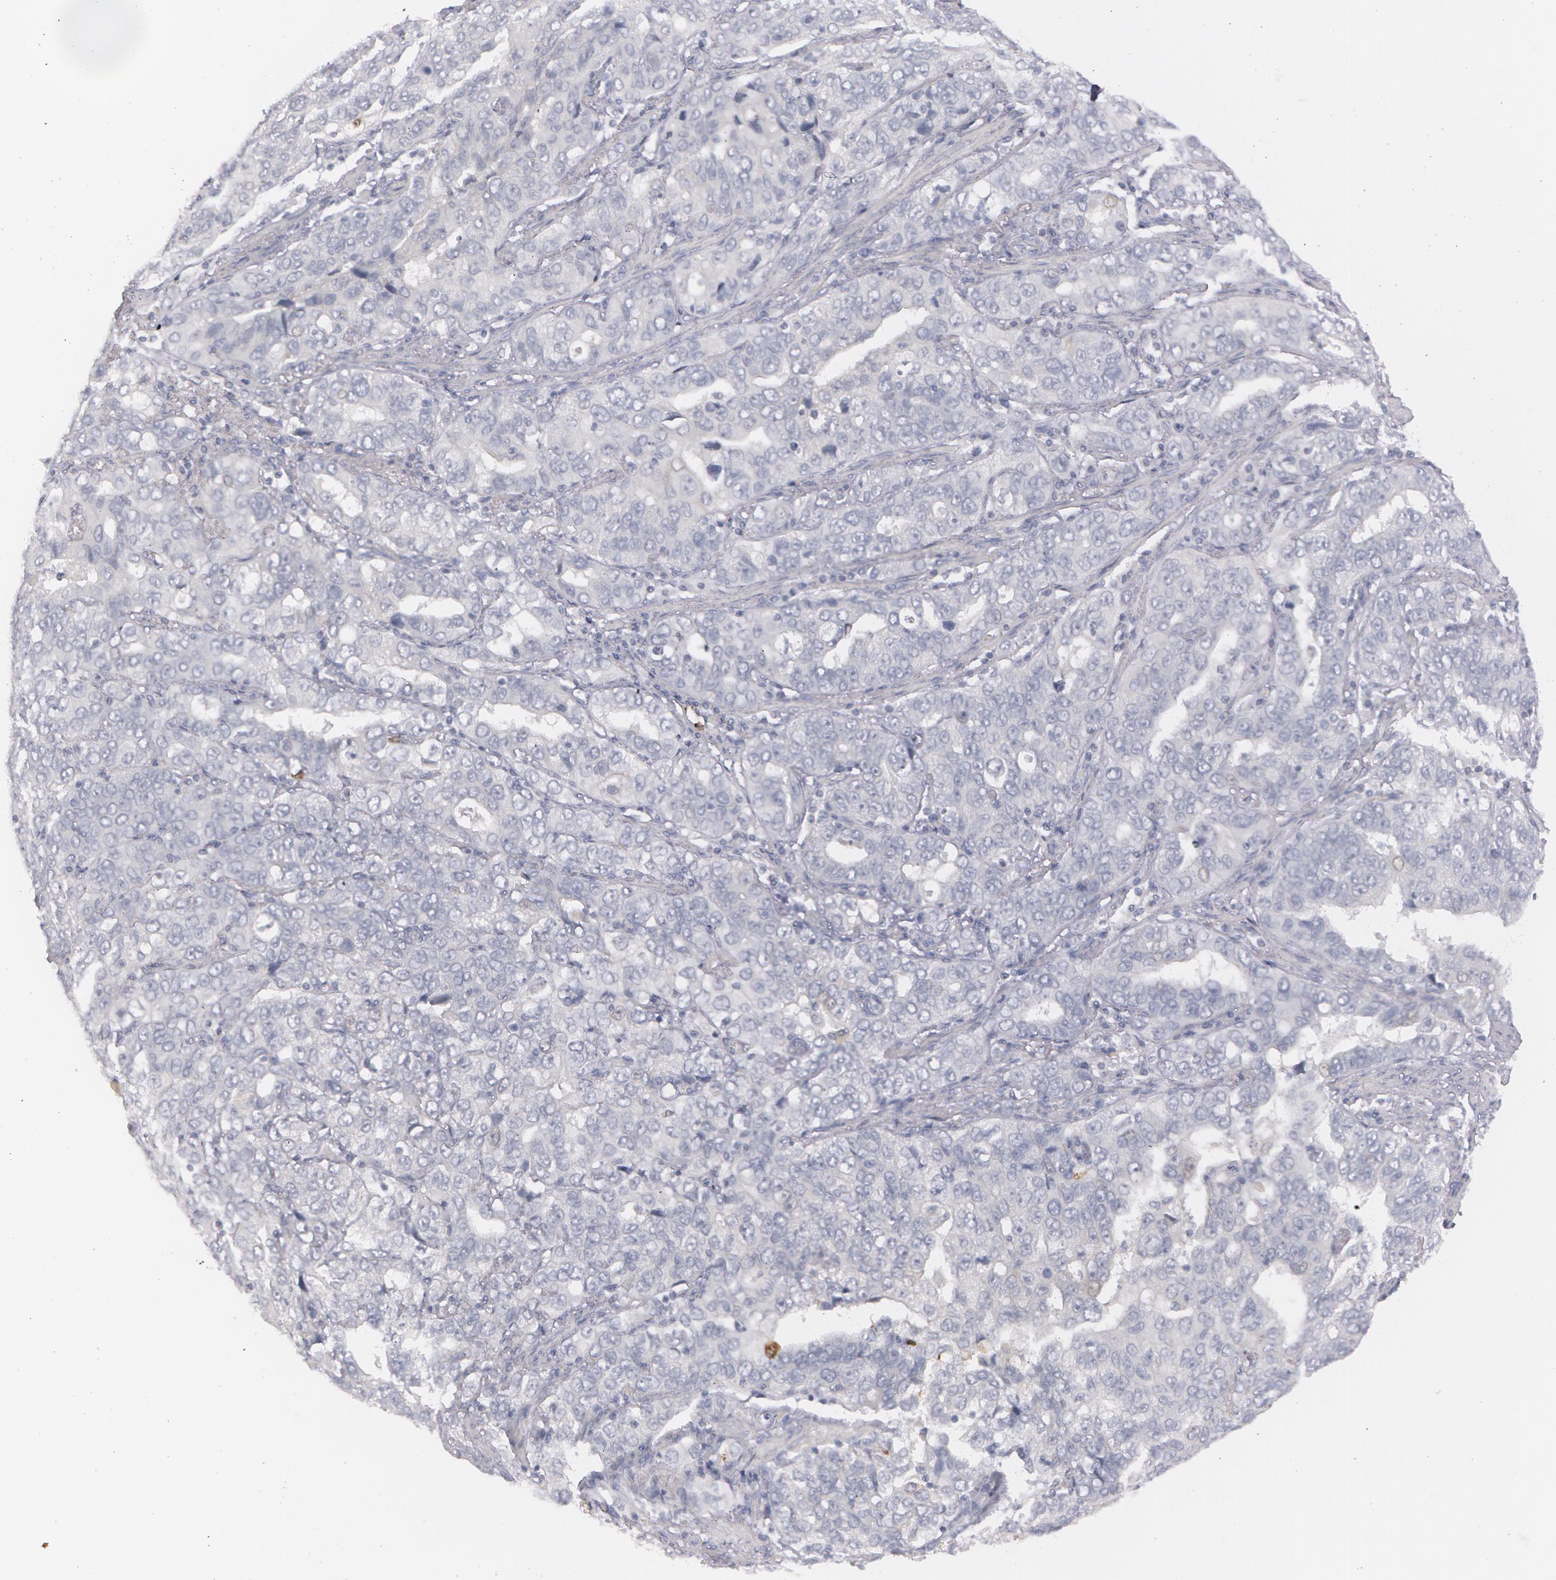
{"staining": {"intensity": "negative", "quantity": "none", "location": "none"}, "tissue": "stomach cancer", "cell_type": "Tumor cells", "image_type": "cancer", "snomed": [{"axis": "morphology", "description": "Adenocarcinoma, NOS"}, {"axis": "topography", "description": "Stomach, upper"}], "caption": "Immunohistochemistry of human stomach cancer reveals no staining in tumor cells.", "gene": "IL1RN", "patient": {"sex": "male", "age": 76}}